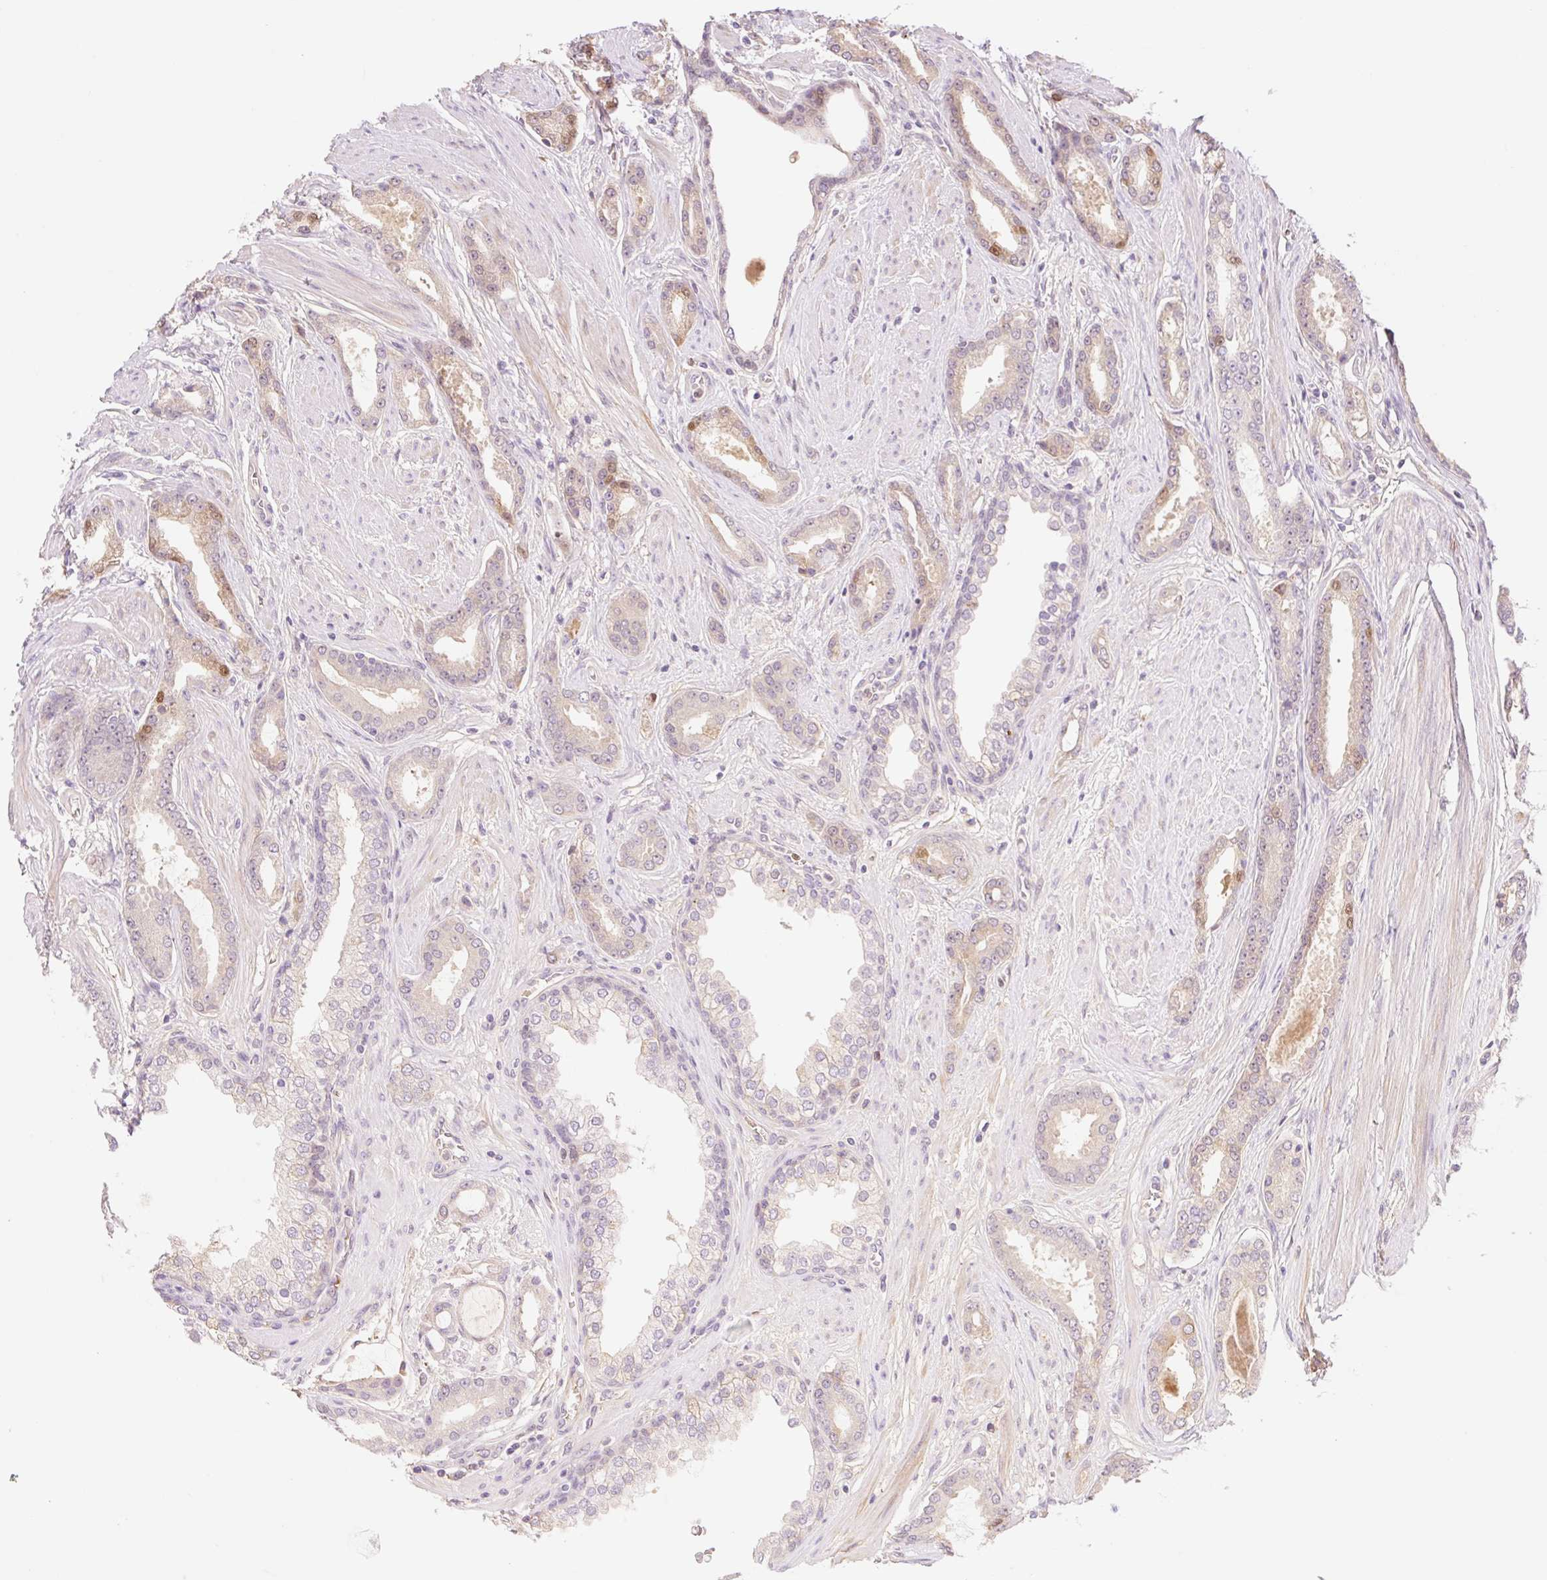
{"staining": {"intensity": "moderate", "quantity": "<25%", "location": "nuclear"}, "tissue": "prostate cancer", "cell_type": "Tumor cells", "image_type": "cancer", "snomed": [{"axis": "morphology", "description": "Adenocarcinoma, Low grade"}, {"axis": "topography", "description": "Prostate"}], "caption": "Immunohistochemical staining of prostate cancer (low-grade adenocarcinoma) reveals moderate nuclear protein expression in about <25% of tumor cells.", "gene": "HEBP1", "patient": {"sex": "male", "age": 42}}